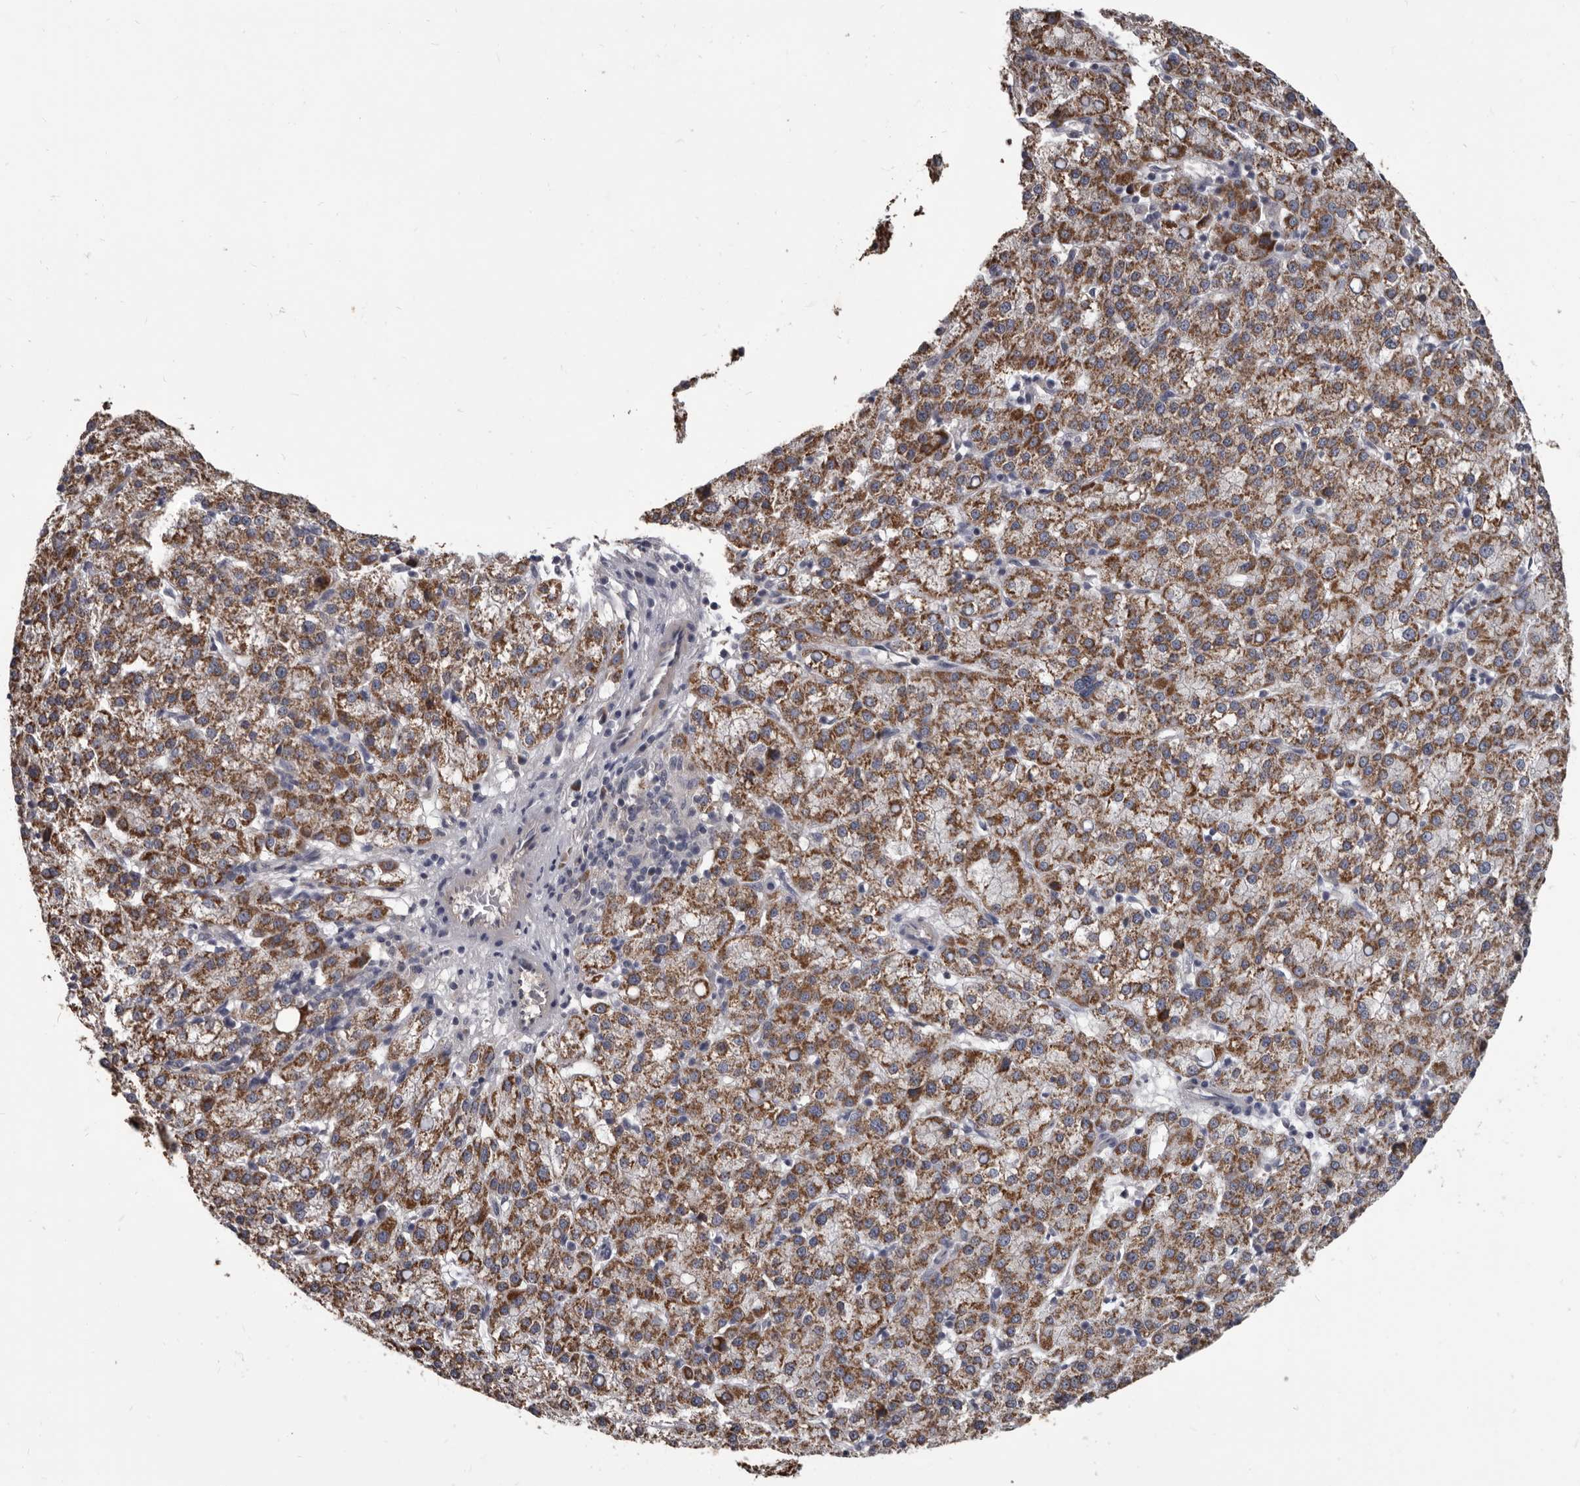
{"staining": {"intensity": "moderate", "quantity": ">75%", "location": "cytoplasmic/membranous"}, "tissue": "liver cancer", "cell_type": "Tumor cells", "image_type": "cancer", "snomed": [{"axis": "morphology", "description": "Carcinoma, Hepatocellular, NOS"}, {"axis": "topography", "description": "Liver"}], "caption": "A medium amount of moderate cytoplasmic/membranous staining is seen in about >75% of tumor cells in liver cancer tissue.", "gene": "ALDH5A1", "patient": {"sex": "female", "age": 58}}